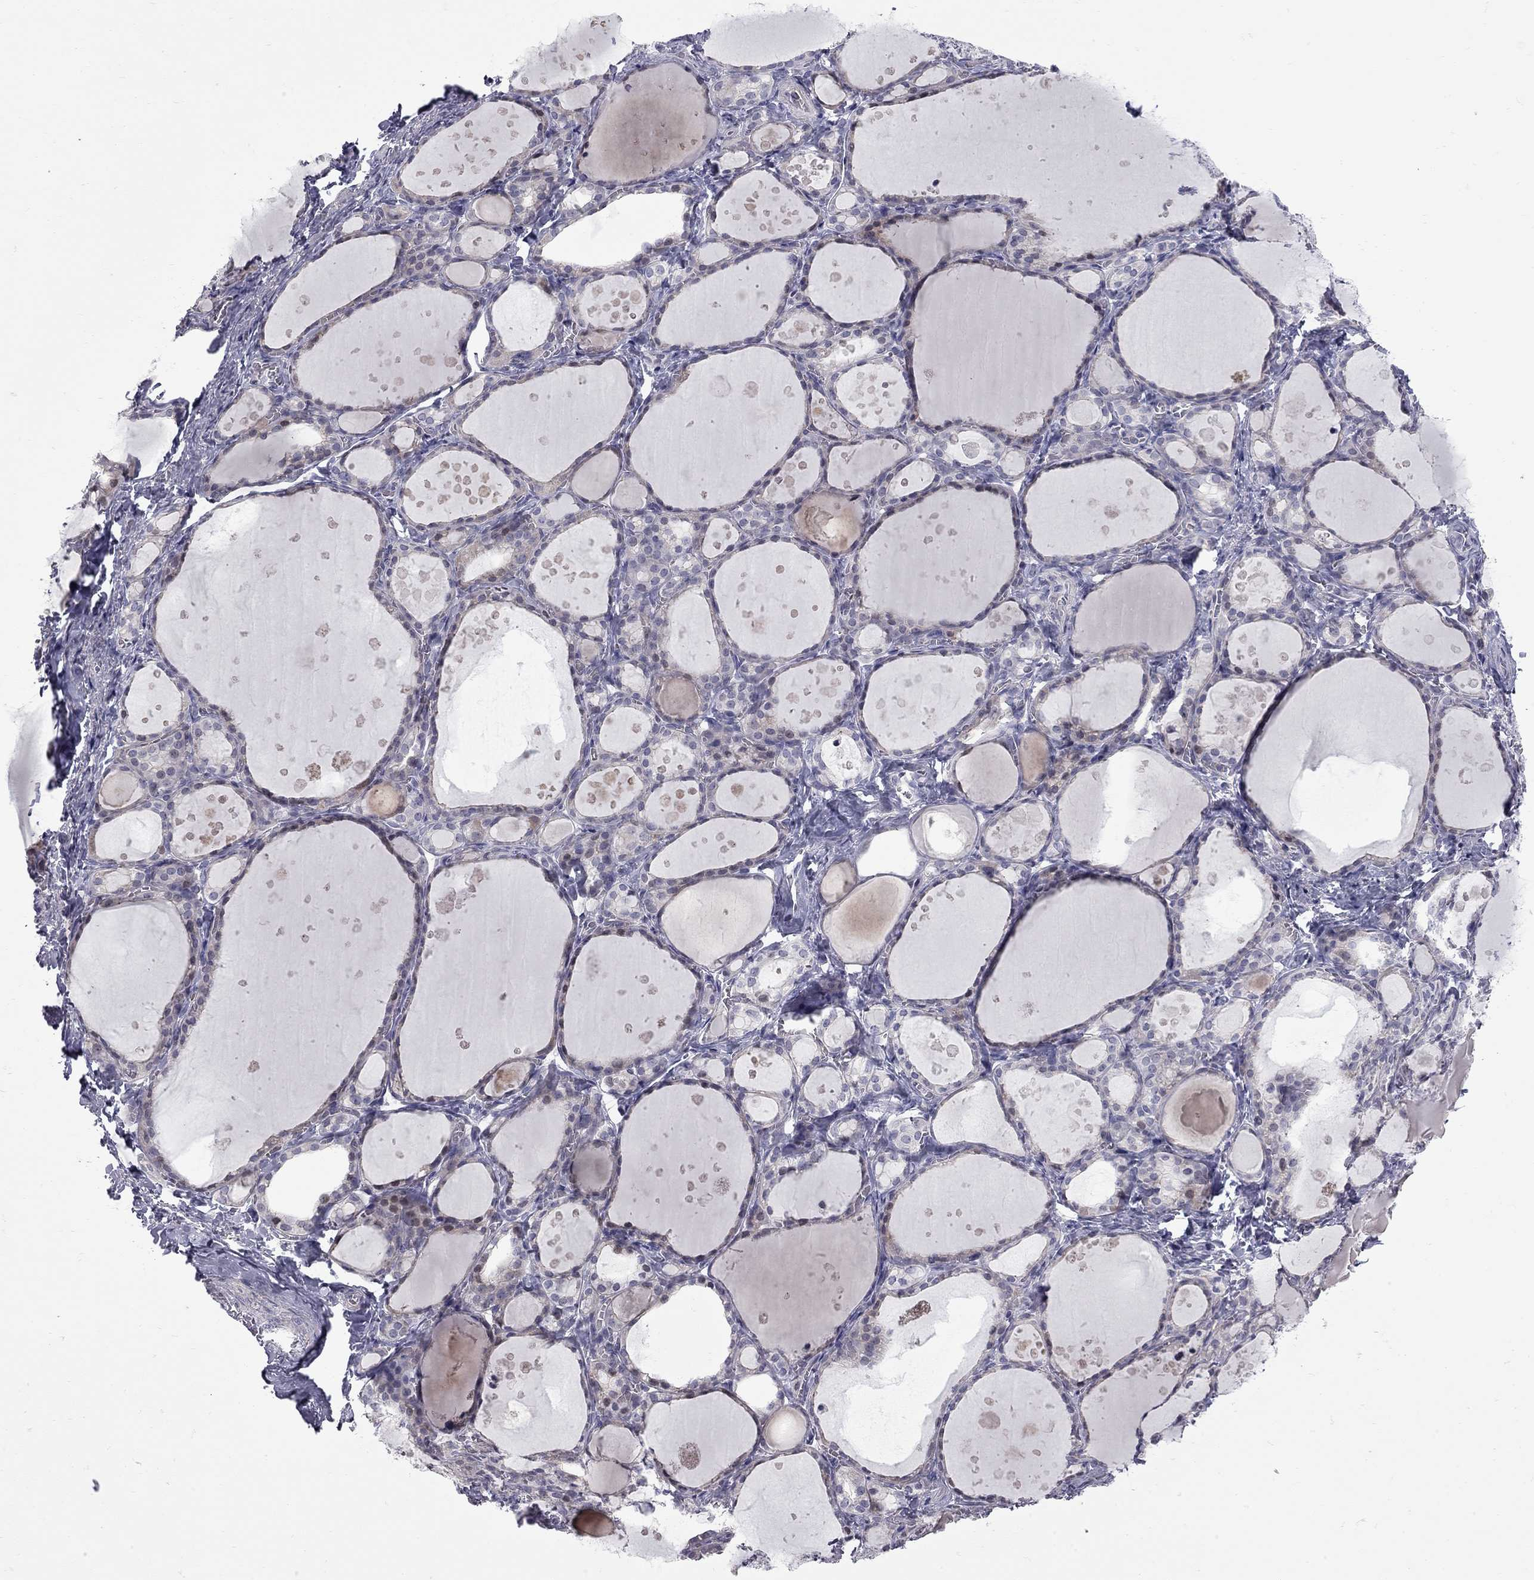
{"staining": {"intensity": "weak", "quantity": "25%-75%", "location": "cytoplasmic/membranous"}, "tissue": "thyroid gland", "cell_type": "Glandular cells", "image_type": "normal", "snomed": [{"axis": "morphology", "description": "Normal tissue, NOS"}, {"axis": "topography", "description": "Thyroid gland"}], "caption": "A low amount of weak cytoplasmic/membranous positivity is identified in about 25%-75% of glandular cells in benign thyroid gland. The staining was performed using DAB to visualize the protein expression in brown, while the nuclei were stained in blue with hematoxylin (Magnification: 20x).", "gene": "NRARP", "patient": {"sex": "male", "age": 68}}